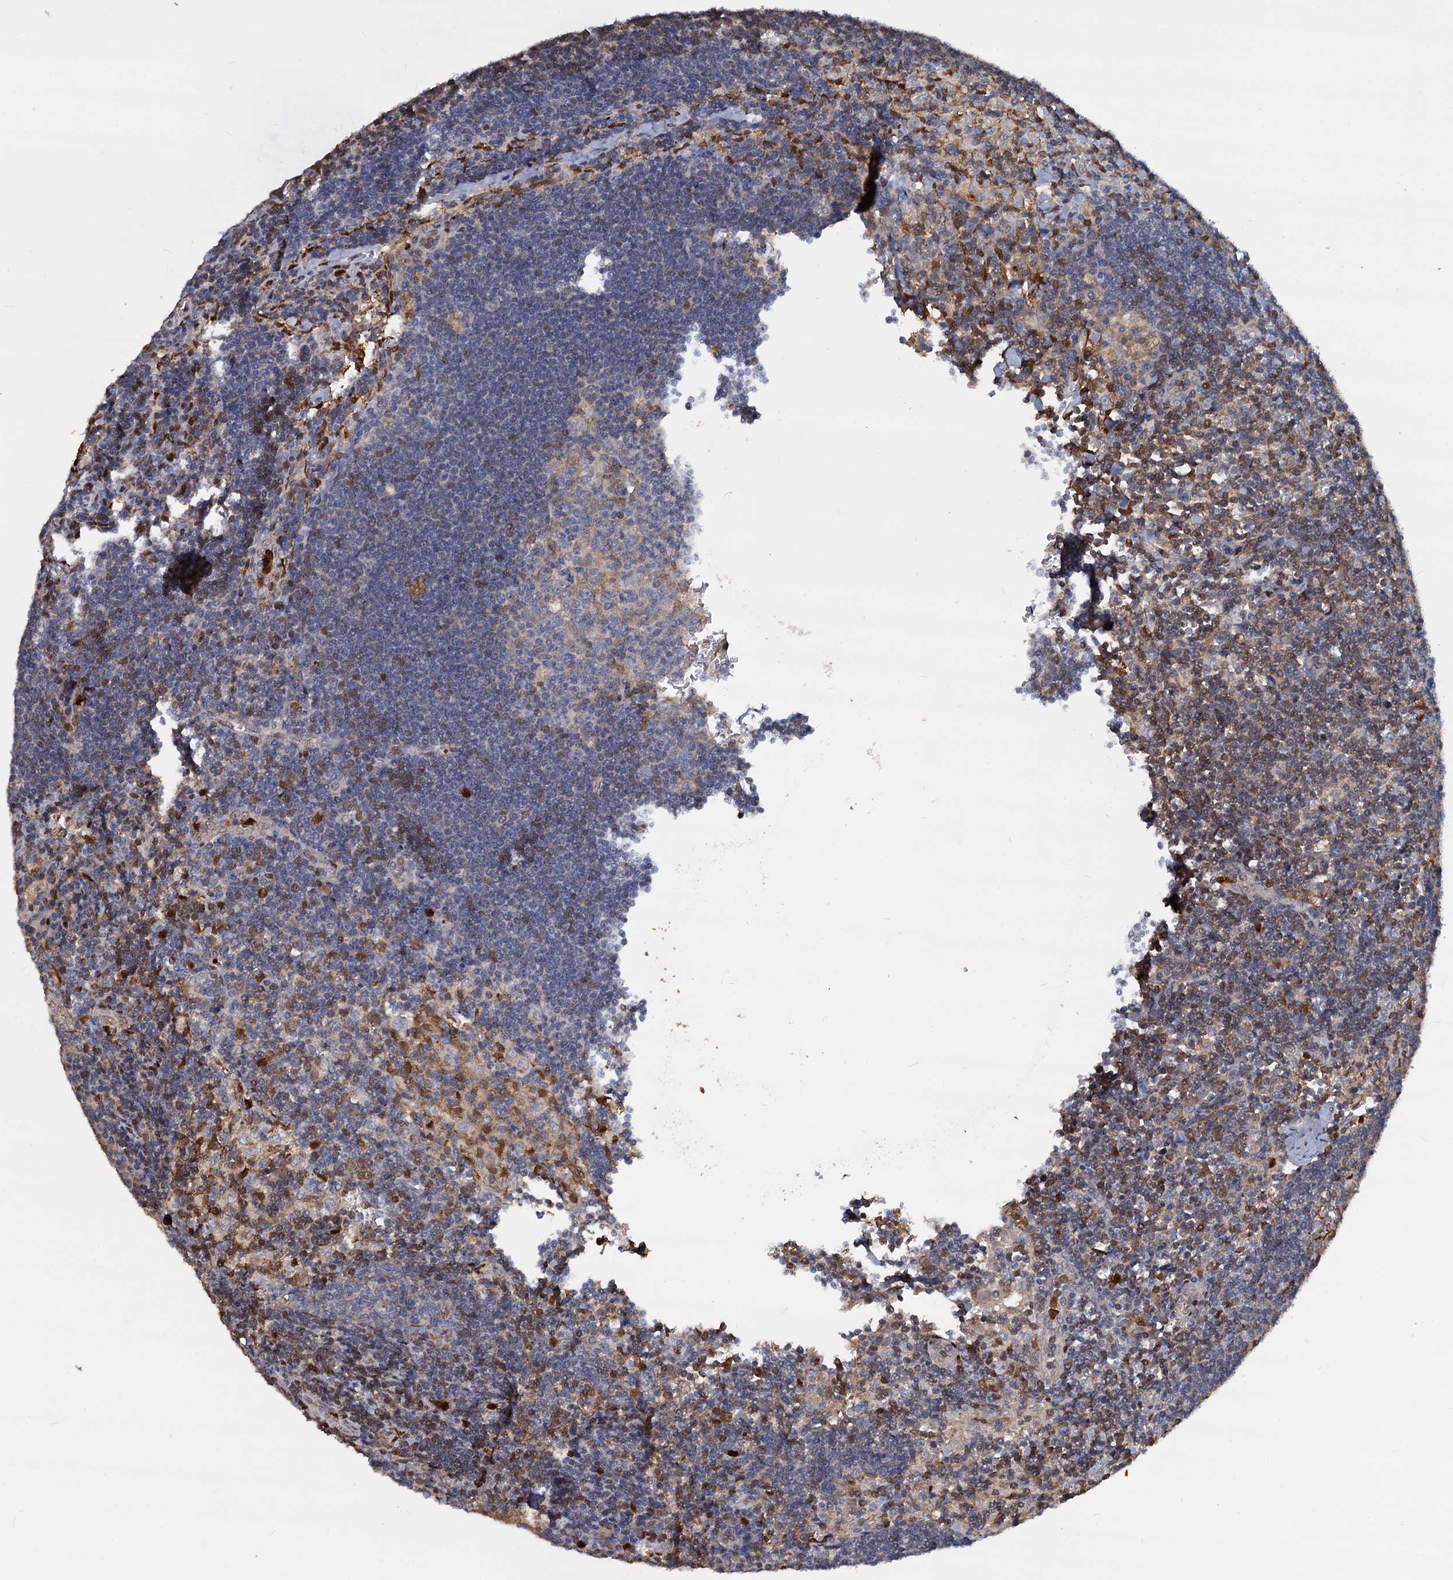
{"staining": {"intensity": "negative", "quantity": "none", "location": "none"}, "tissue": "lymph node", "cell_type": "Germinal center cells", "image_type": "normal", "snomed": [{"axis": "morphology", "description": "Normal tissue, NOS"}, {"axis": "topography", "description": "Lymph node"}], "caption": "IHC photomicrograph of unremarkable human lymph node stained for a protein (brown), which exhibits no staining in germinal center cells. (Immunohistochemistry, brightfield microscopy, high magnification).", "gene": "S100A6", "patient": {"sex": "male", "age": 24}}